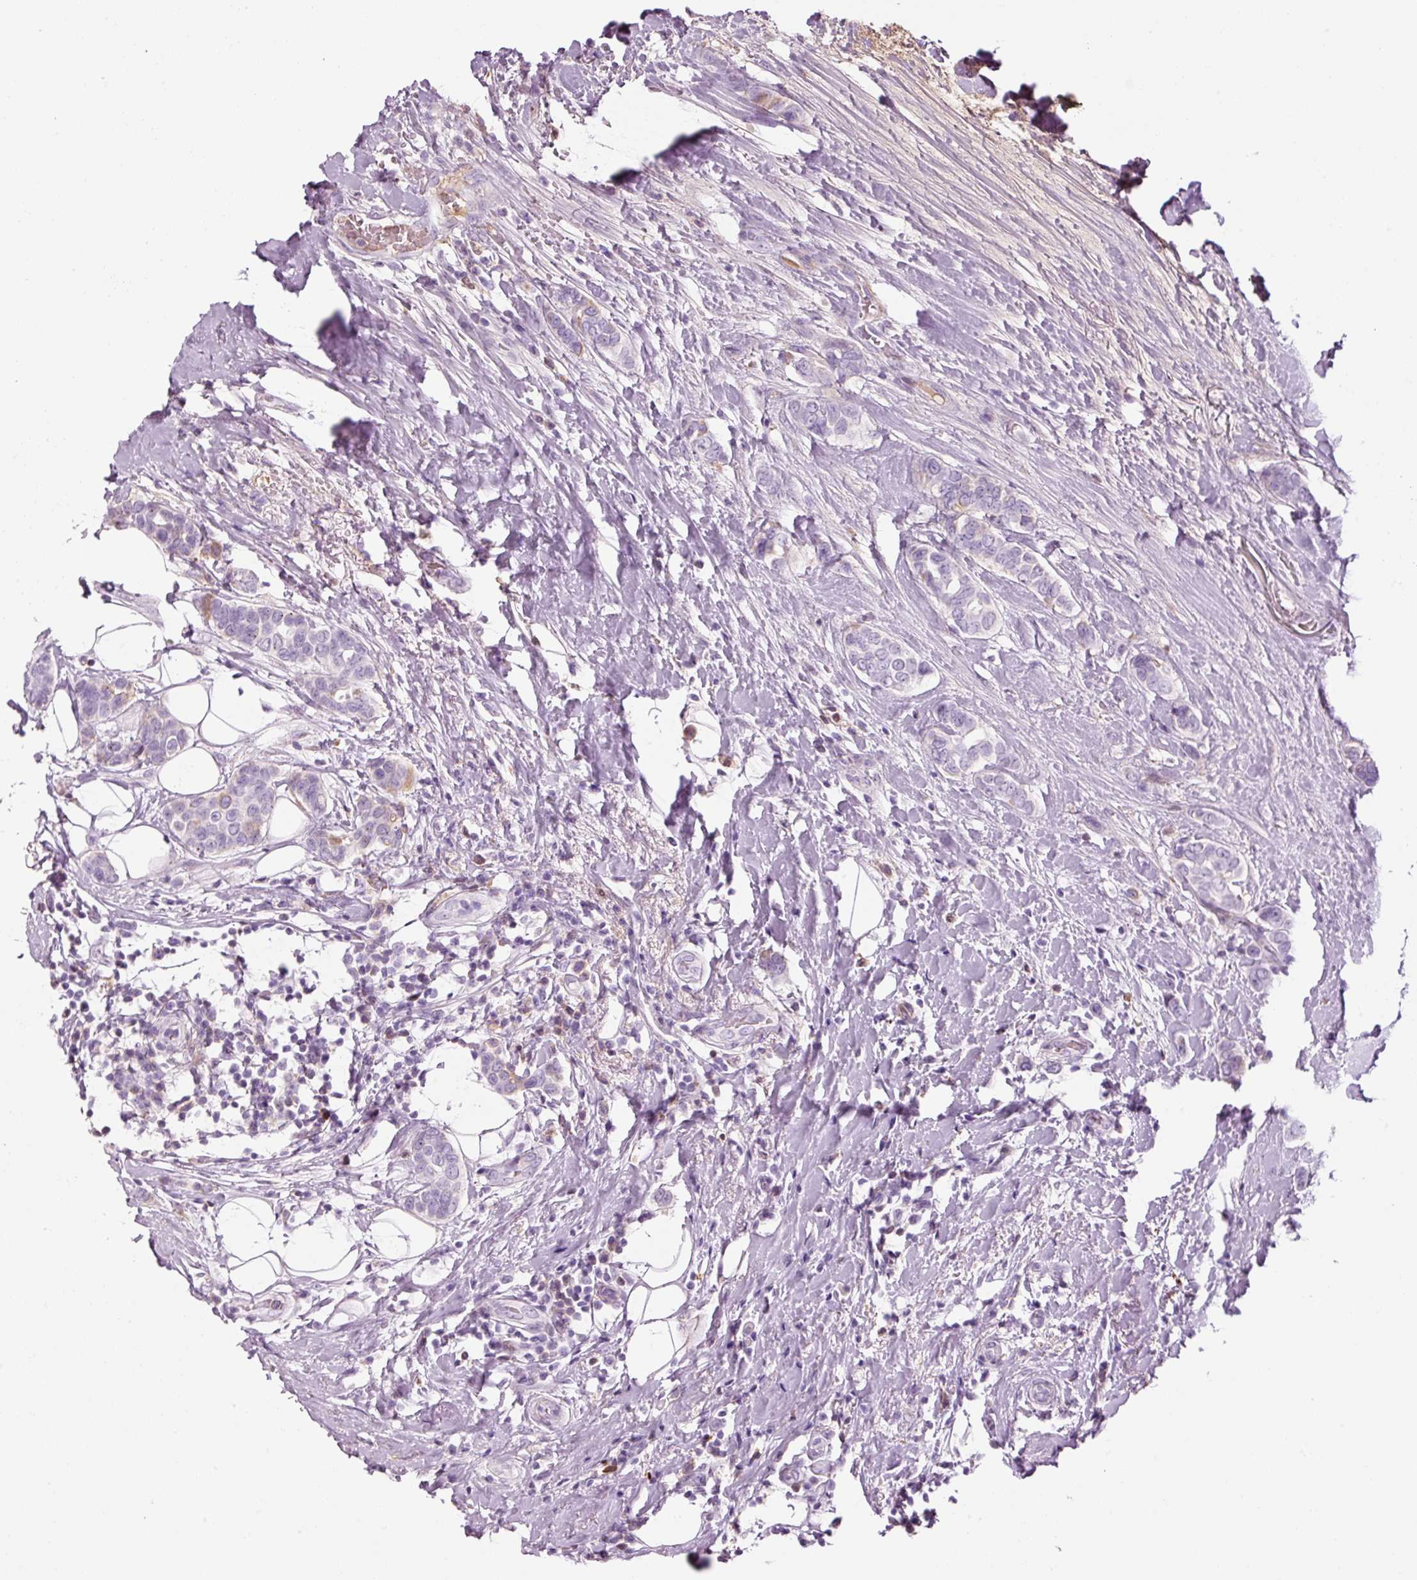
{"staining": {"intensity": "negative", "quantity": "none", "location": "none"}, "tissue": "breast cancer", "cell_type": "Tumor cells", "image_type": "cancer", "snomed": [{"axis": "morphology", "description": "Lobular carcinoma"}, {"axis": "topography", "description": "Breast"}], "caption": "This is an IHC image of human breast cancer. There is no positivity in tumor cells.", "gene": "KLF1", "patient": {"sex": "female", "age": 51}}